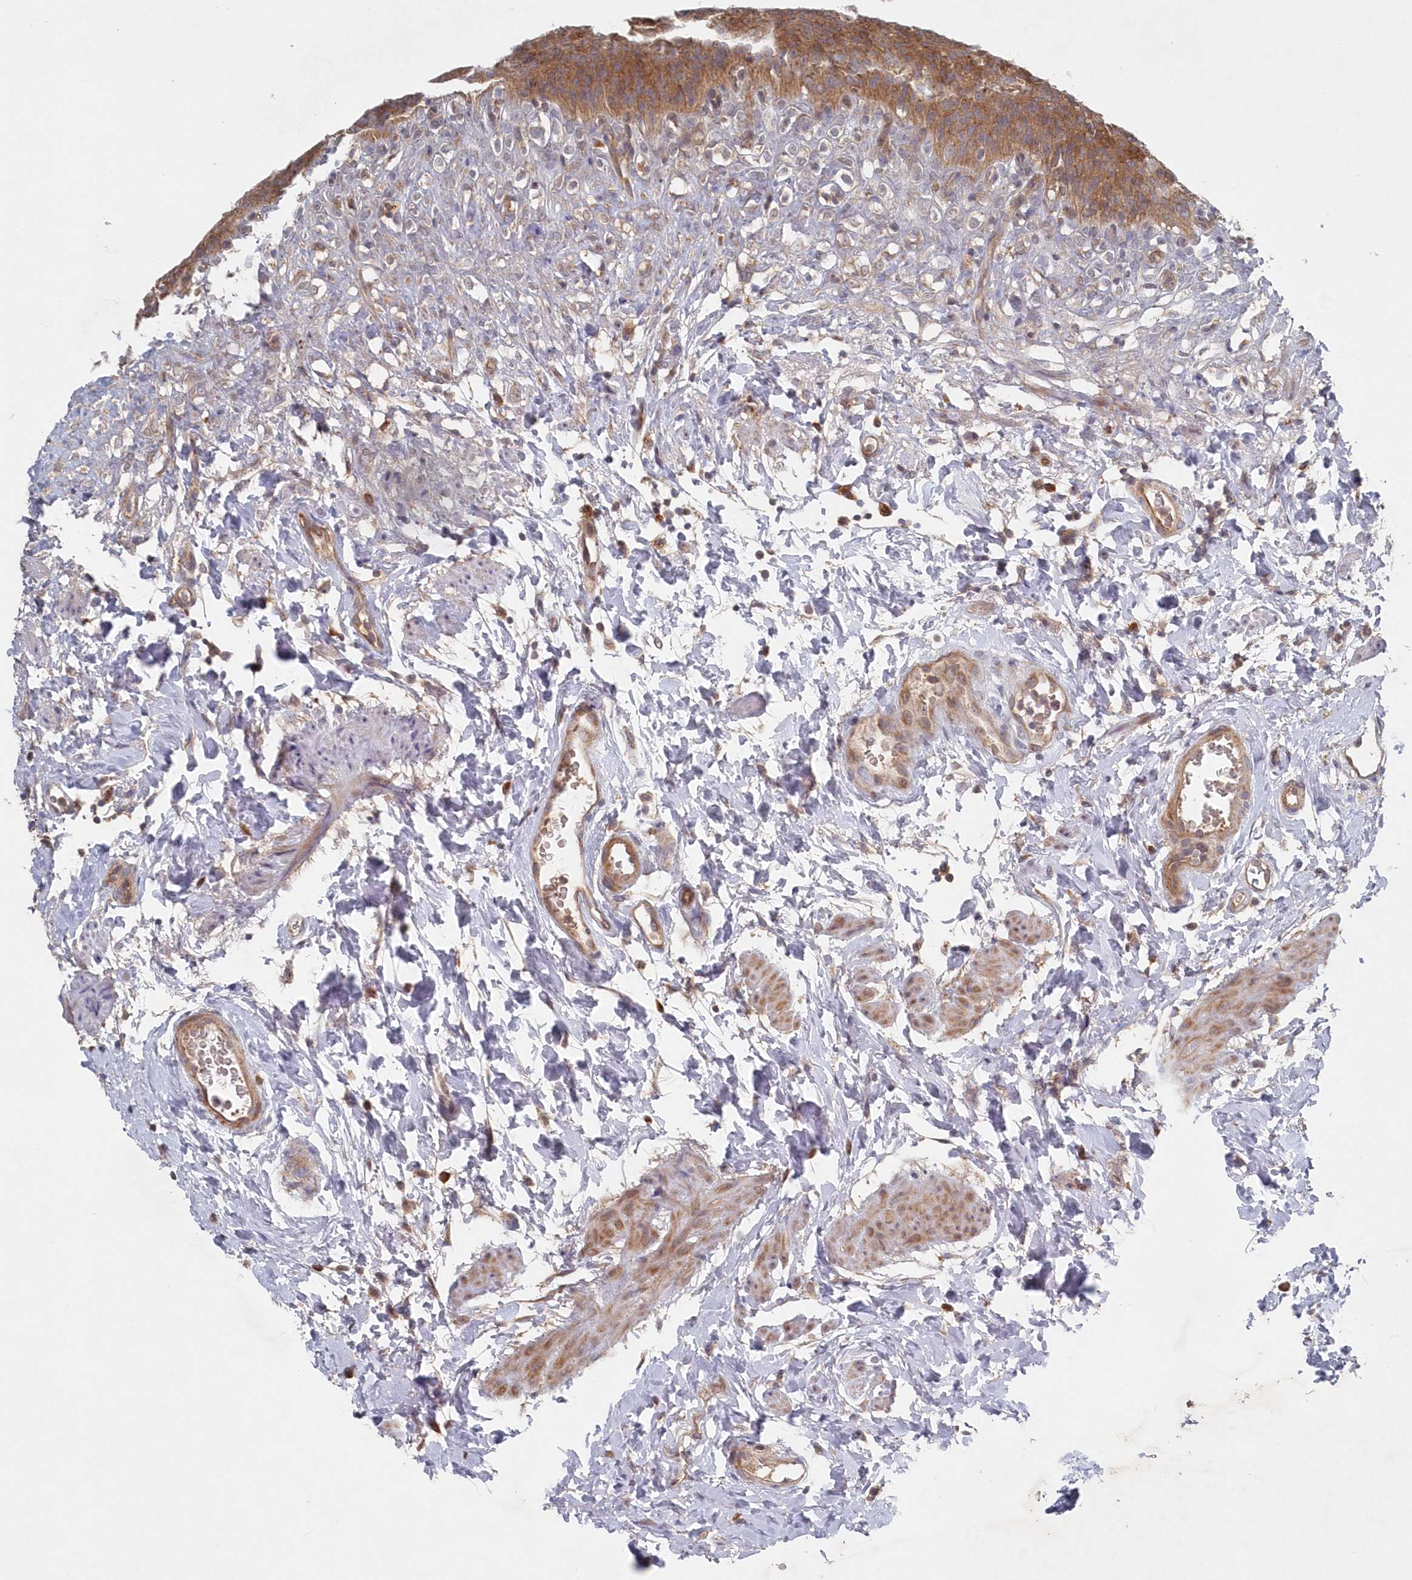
{"staining": {"intensity": "moderate", "quantity": ">75%", "location": "cytoplasmic/membranous"}, "tissue": "urinary bladder", "cell_type": "Urothelial cells", "image_type": "normal", "snomed": [{"axis": "morphology", "description": "Normal tissue, NOS"}, {"axis": "topography", "description": "Urinary bladder"}], "caption": "Urinary bladder stained for a protein reveals moderate cytoplasmic/membranous positivity in urothelial cells. Nuclei are stained in blue.", "gene": "ASNSD1", "patient": {"sex": "female", "age": 79}}